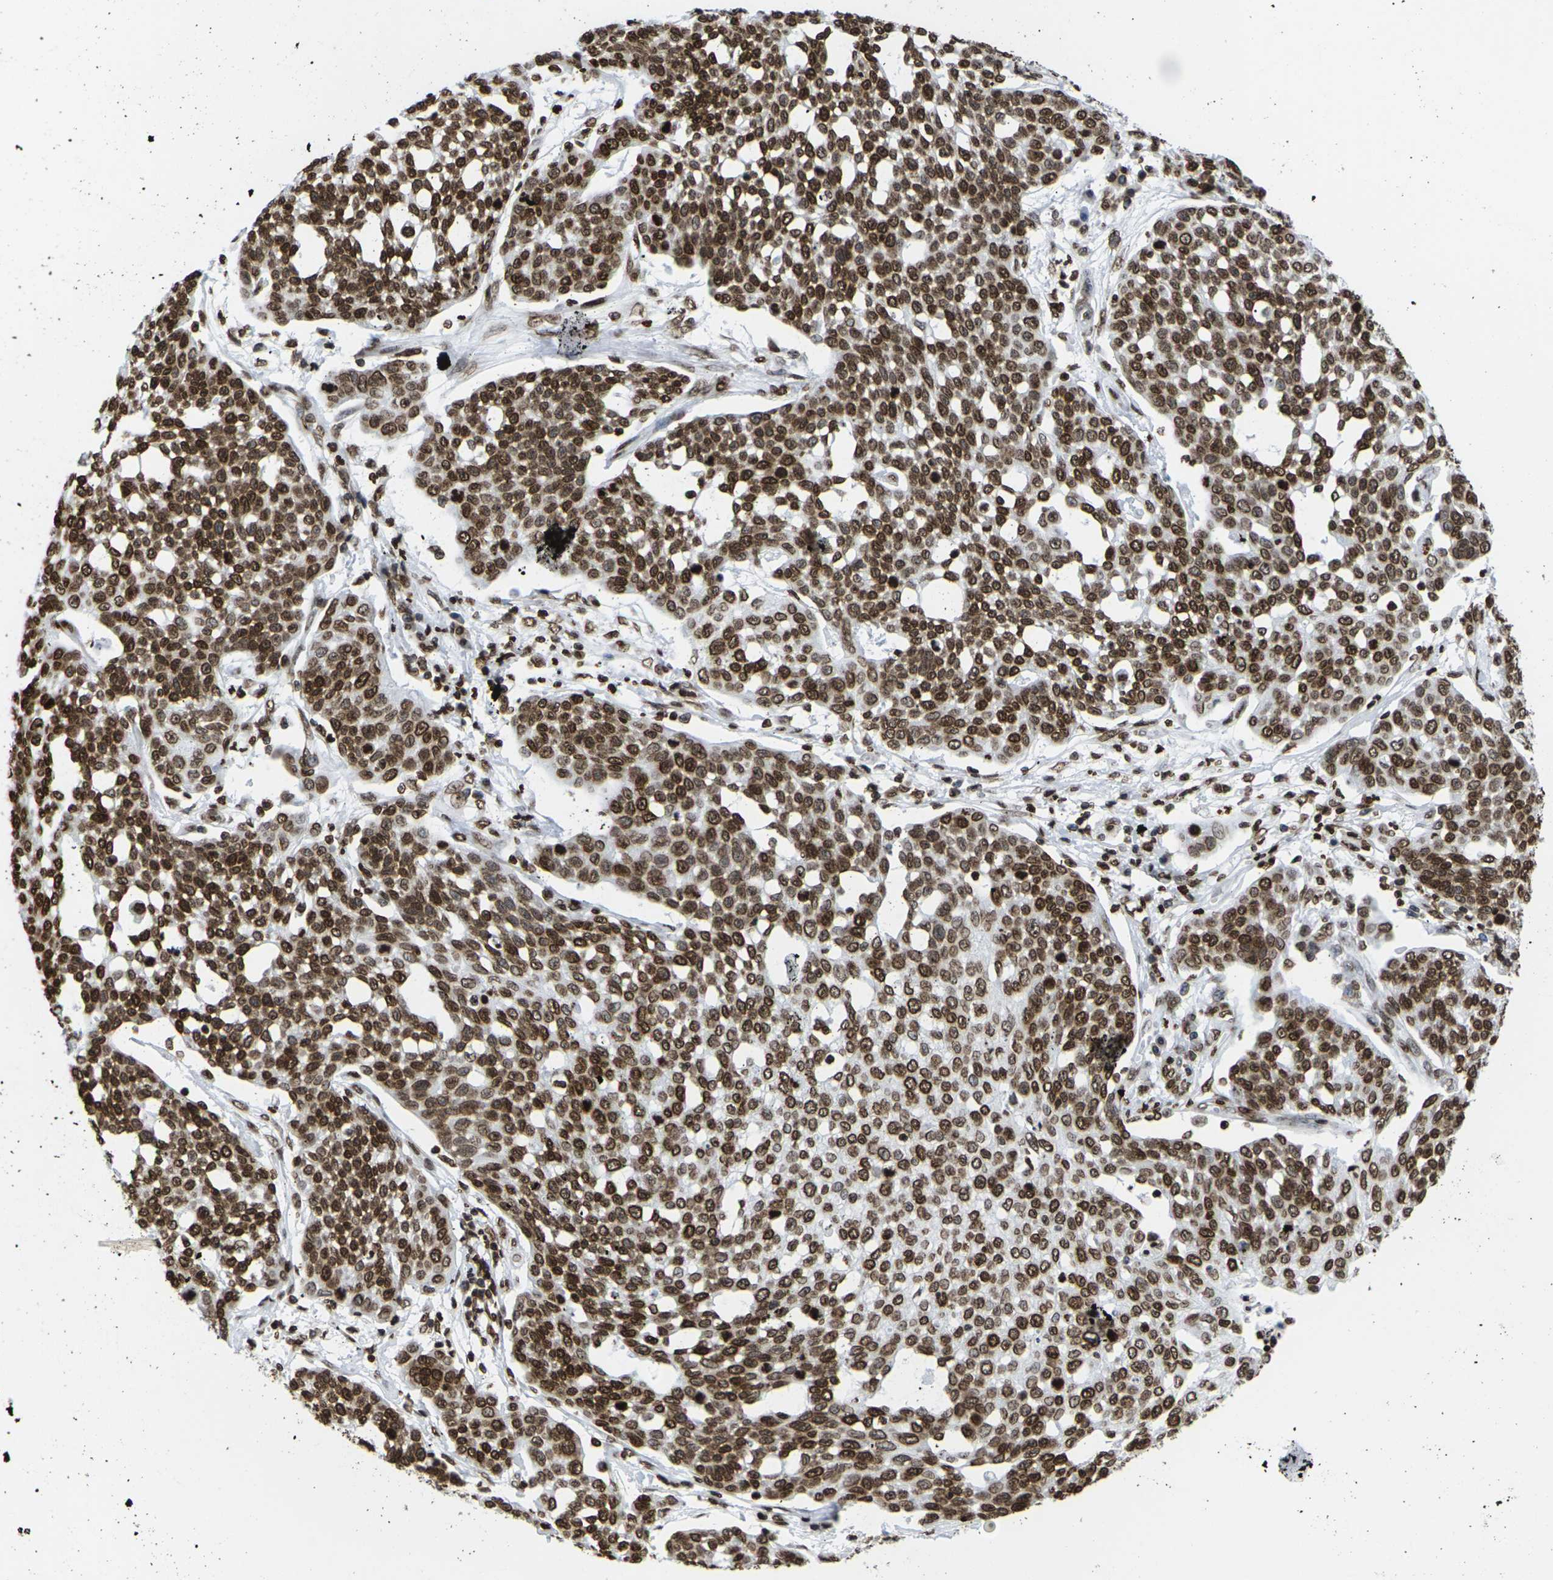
{"staining": {"intensity": "strong", "quantity": ">75%", "location": "cytoplasmic/membranous,nuclear"}, "tissue": "cervical cancer", "cell_type": "Tumor cells", "image_type": "cancer", "snomed": [{"axis": "morphology", "description": "Squamous cell carcinoma, NOS"}, {"axis": "topography", "description": "Cervix"}], "caption": "Protein analysis of cervical cancer tissue reveals strong cytoplasmic/membranous and nuclear expression in approximately >75% of tumor cells.", "gene": "H2AC21", "patient": {"sex": "female", "age": 34}}